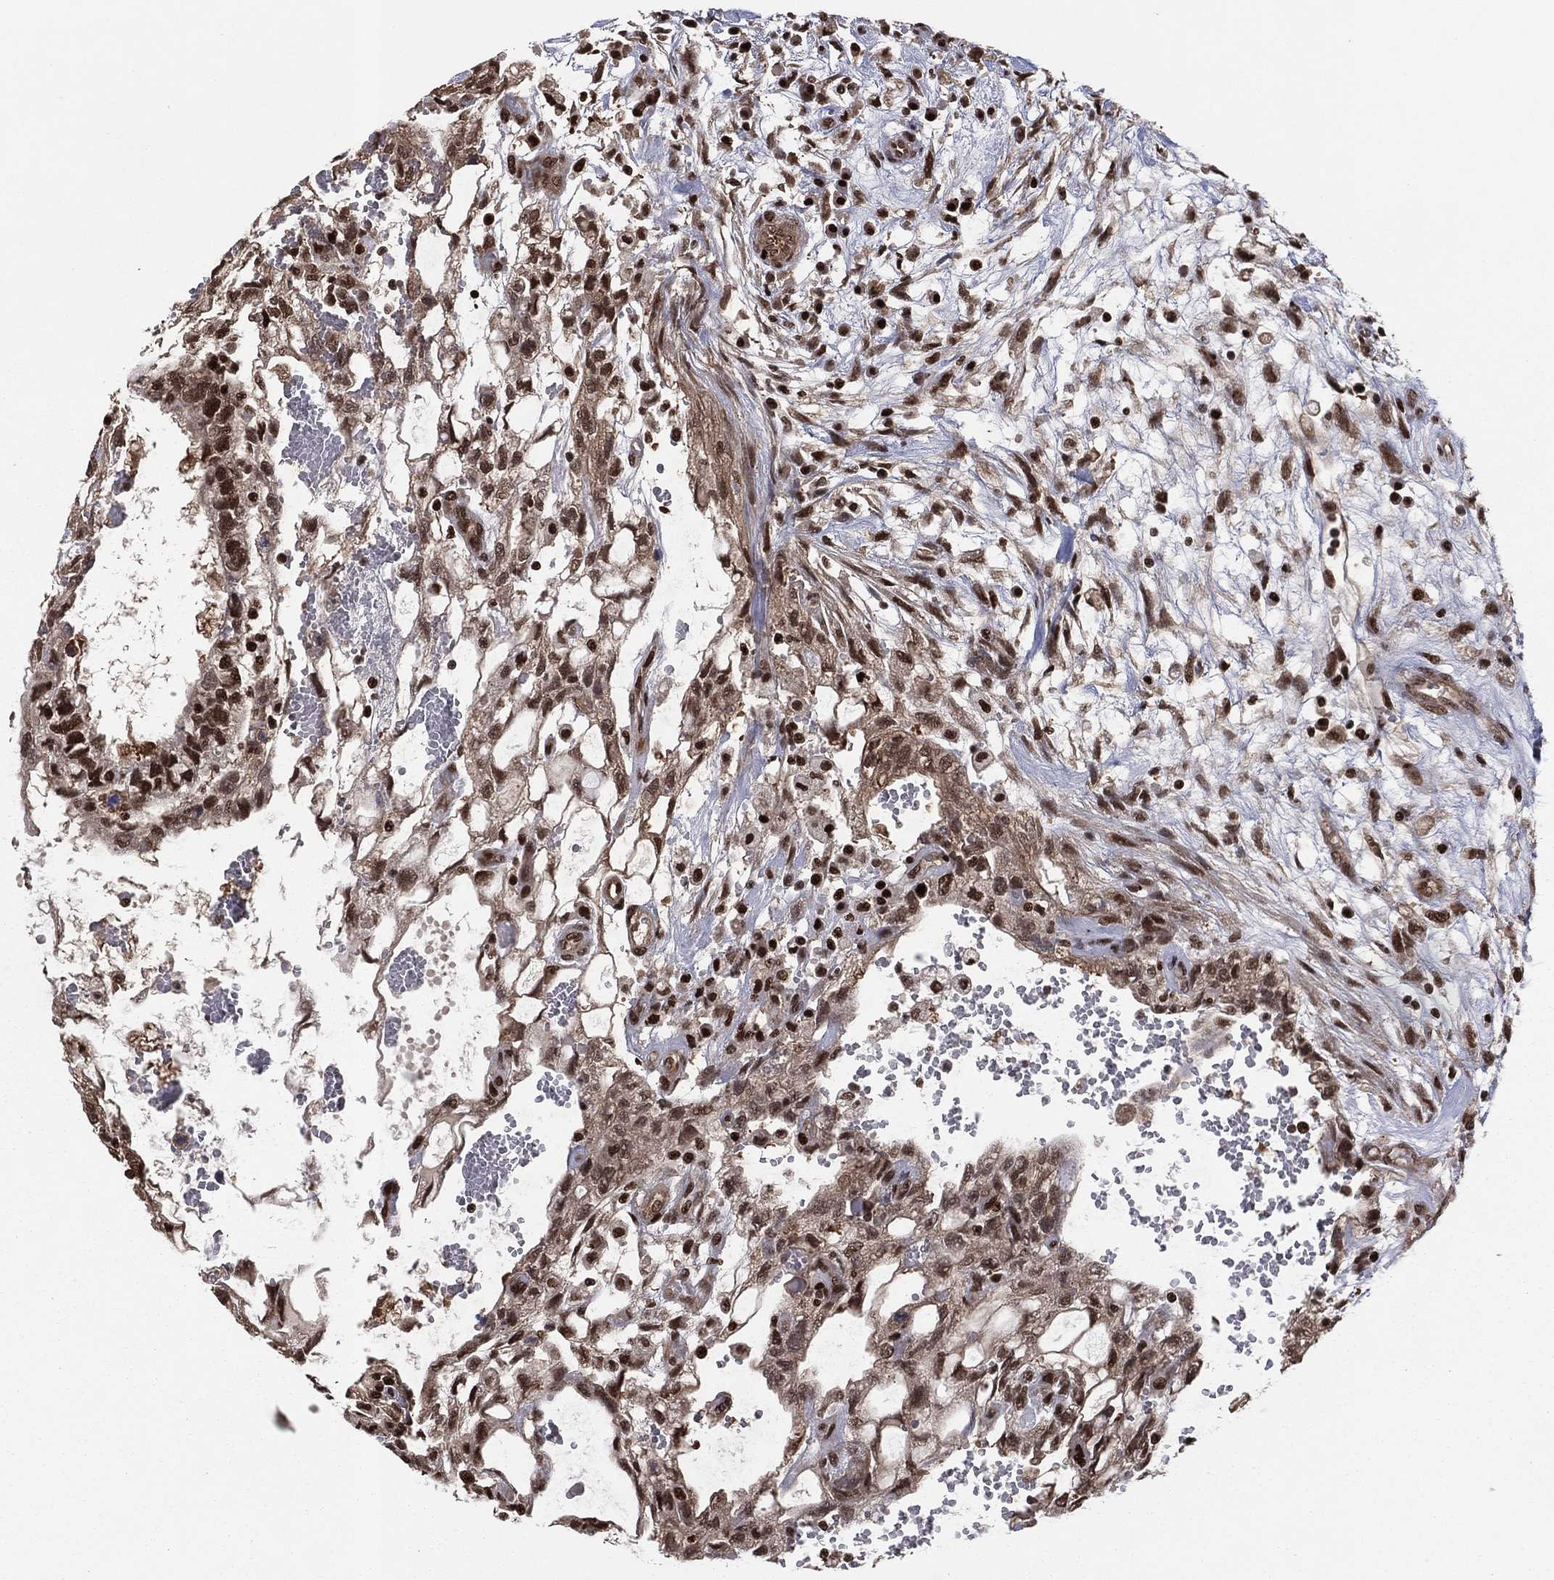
{"staining": {"intensity": "strong", "quantity": ">75%", "location": "cytoplasmic/membranous,nuclear"}, "tissue": "testis cancer", "cell_type": "Tumor cells", "image_type": "cancer", "snomed": [{"axis": "morphology", "description": "Normal tissue, NOS"}, {"axis": "morphology", "description": "Carcinoma, Embryonal, NOS"}, {"axis": "topography", "description": "Testis"}, {"axis": "topography", "description": "Epididymis"}], "caption": "There is high levels of strong cytoplasmic/membranous and nuclear staining in tumor cells of testis cancer, as demonstrated by immunohistochemical staining (brown color).", "gene": "PSMA1", "patient": {"sex": "male", "age": 32}}